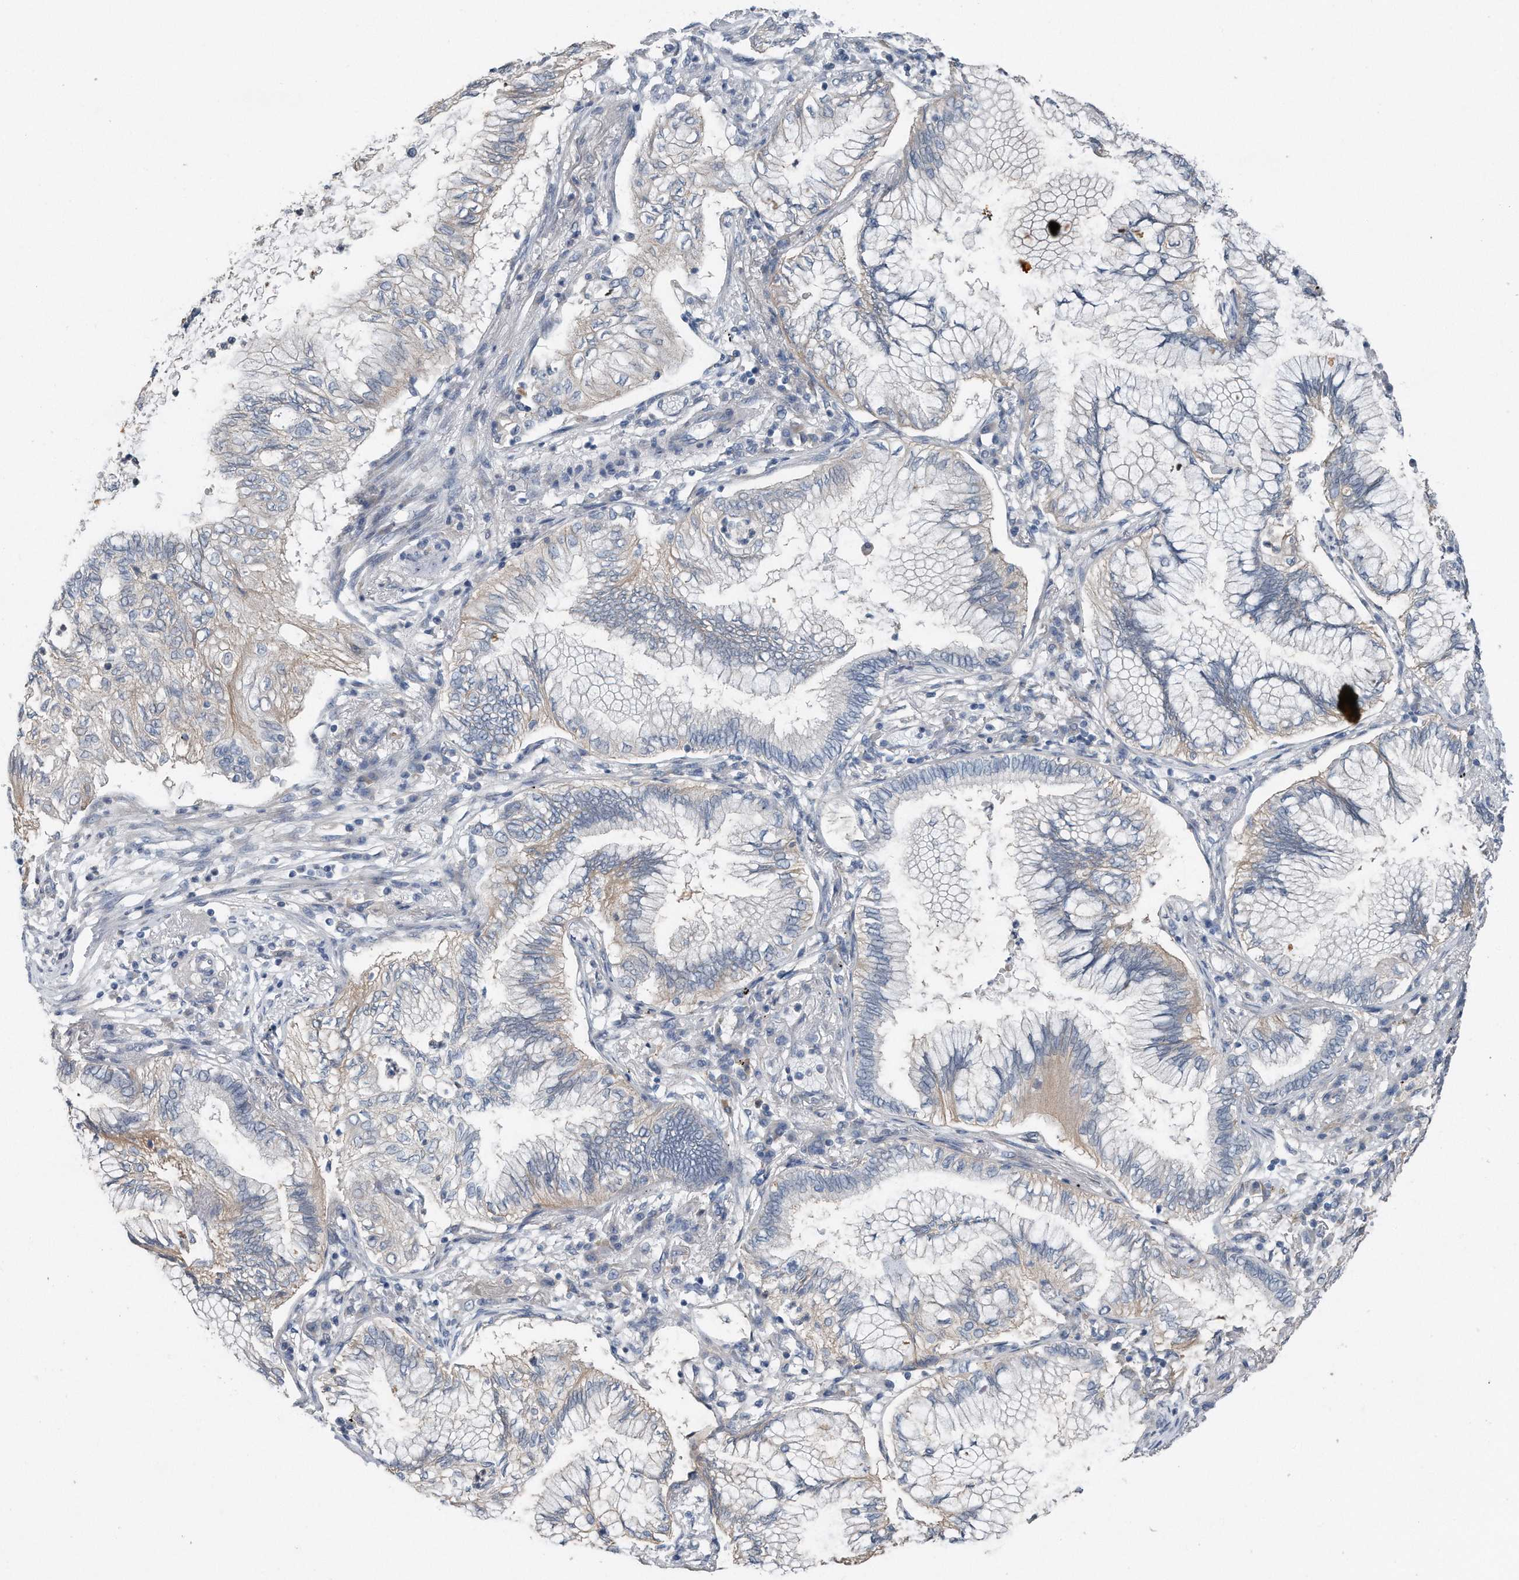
{"staining": {"intensity": "negative", "quantity": "none", "location": "none"}, "tissue": "bronchus", "cell_type": "Respiratory epithelial cells", "image_type": "normal", "snomed": [{"axis": "morphology", "description": "Normal tissue, NOS"}, {"axis": "morphology", "description": "Adenocarcinoma, NOS"}, {"axis": "topography", "description": "Bronchus"}, {"axis": "topography", "description": "Lung"}], "caption": "Immunohistochemistry (IHC) photomicrograph of normal human bronchus stained for a protein (brown), which demonstrates no staining in respiratory epithelial cells.", "gene": "YRDC", "patient": {"sex": "female", "age": 70}}